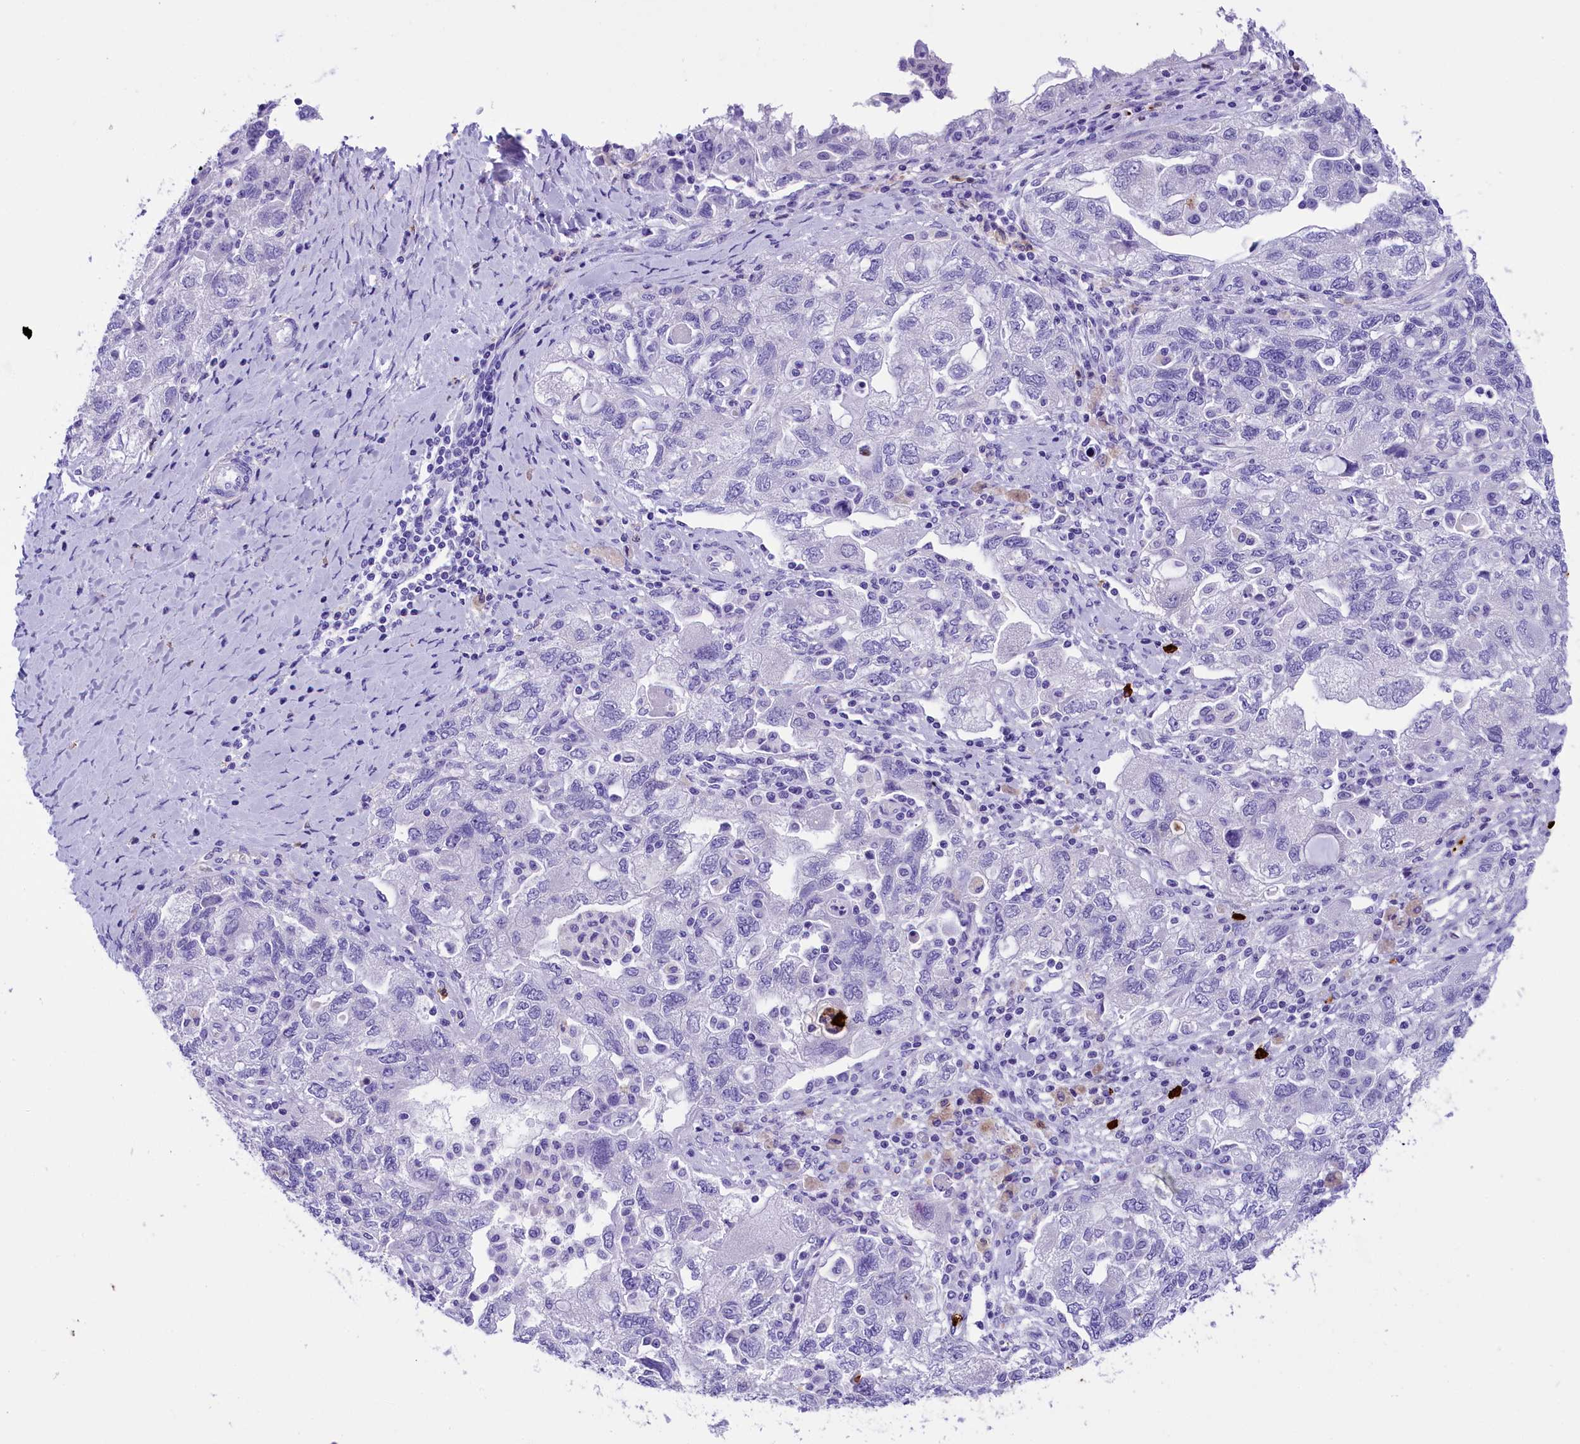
{"staining": {"intensity": "negative", "quantity": "none", "location": "none"}, "tissue": "ovarian cancer", "cell_type": "Tumor cells", "image_type": "cancer", "snomed": [{"axis": "morphology", "description": "Carcinoma, NOS"}, {"axis": "morphology", "description": "Cystadenocarcinoma, serous, NOS"}, {"axis": "topography", "description": "Ovary"}], "caption": "DAB (3,3'-diaminobenzidine) immunohistochemical staining of human carcinoma (ovarian) reveals no significant staining in tumor cells.", "gene": "CLC", "patient": {"sex": "female", "age": 69}}